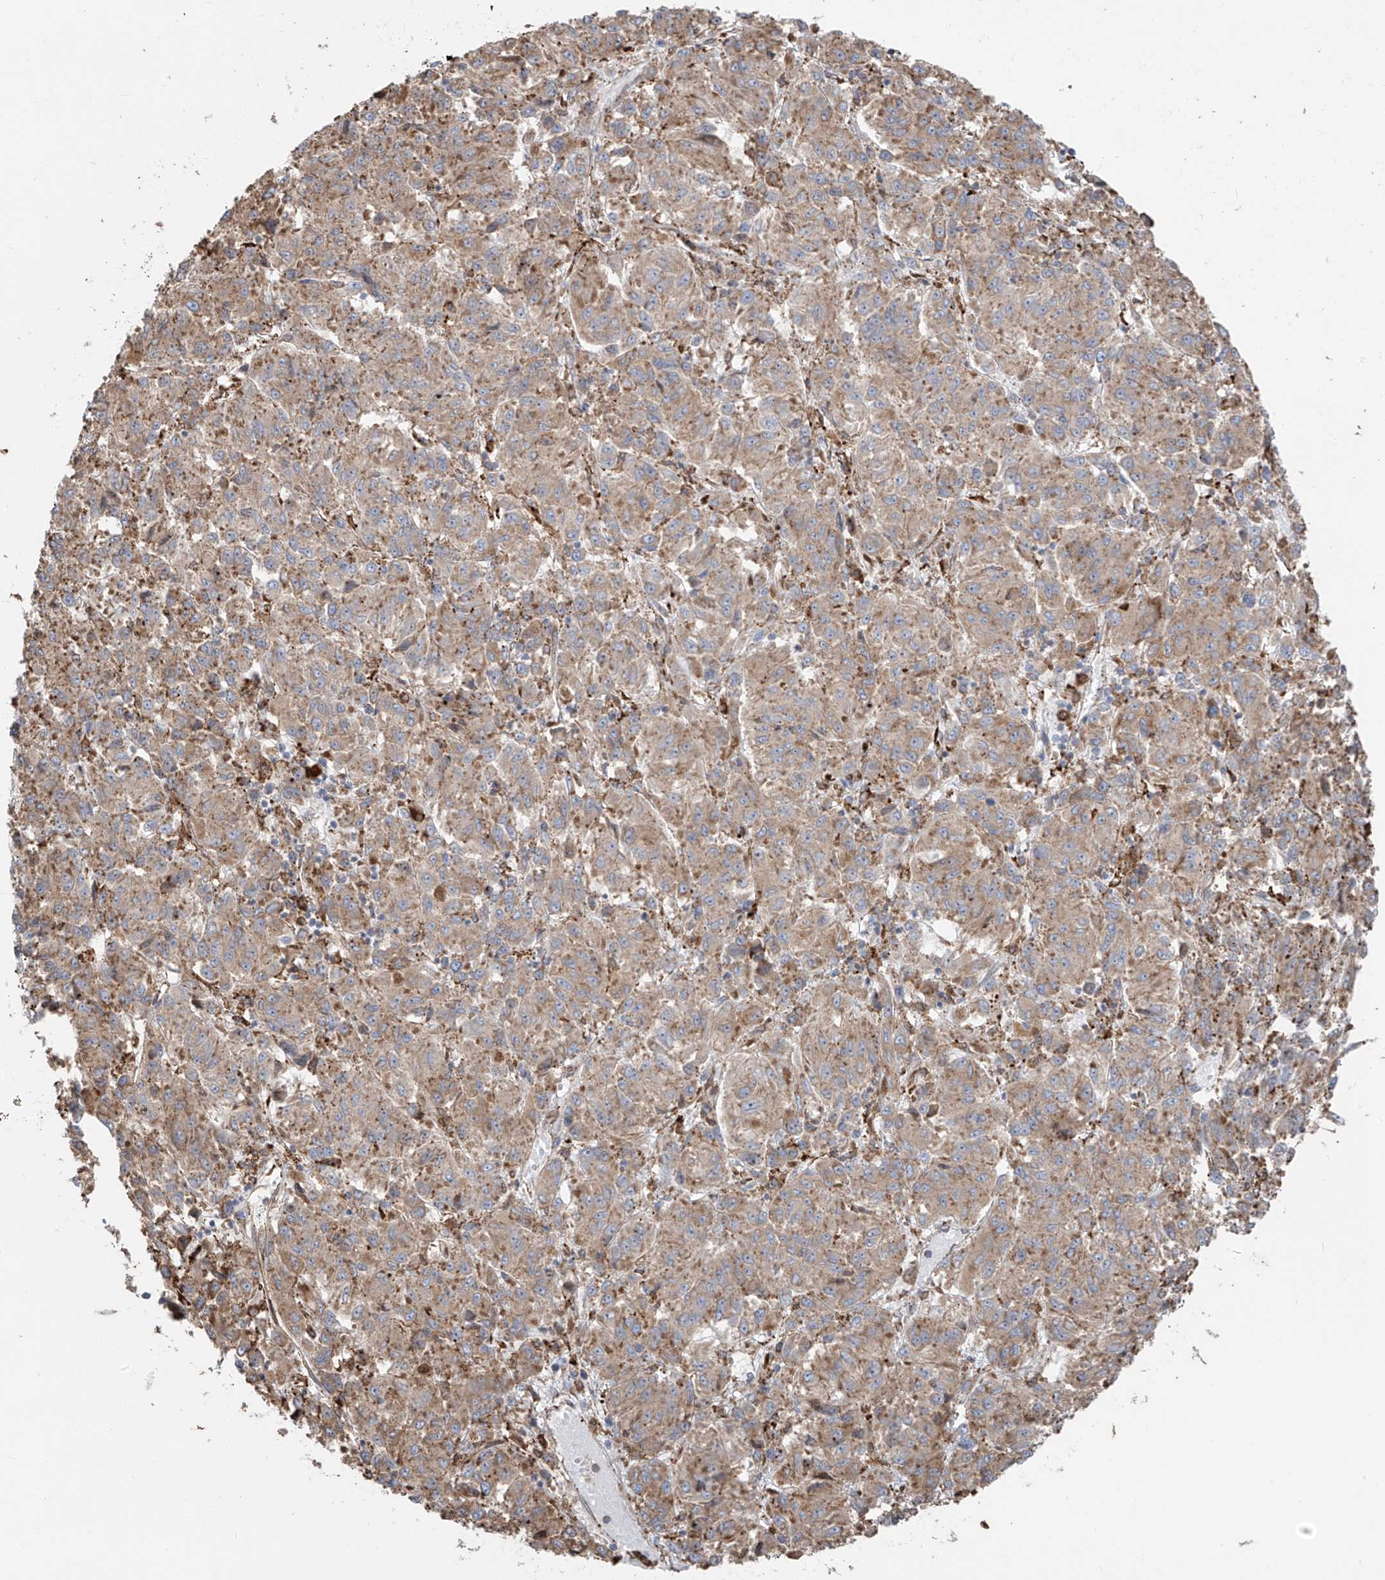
{"staining": {"intensity": "weak", "quantity": ">75%", "location": "cytoplasmic/membranous"}, "tissue": "melanoma", "cell_type": "Tumor cells", "image_type": "cancer", "snomed": [{"axis": "morphology", "description": "Malignant melanoma, Metastatic site"}, {"axis": "topography", "description": "Lung"}], "caption": "Human malignant melanoma (metastatic site) stained with a brown dye exhibits weak cytoplasmic/membranous positive expression in about >75% of tumor cells.", "gene": "ZNF354C", "patient": {"sex": "male", "age": 64}}